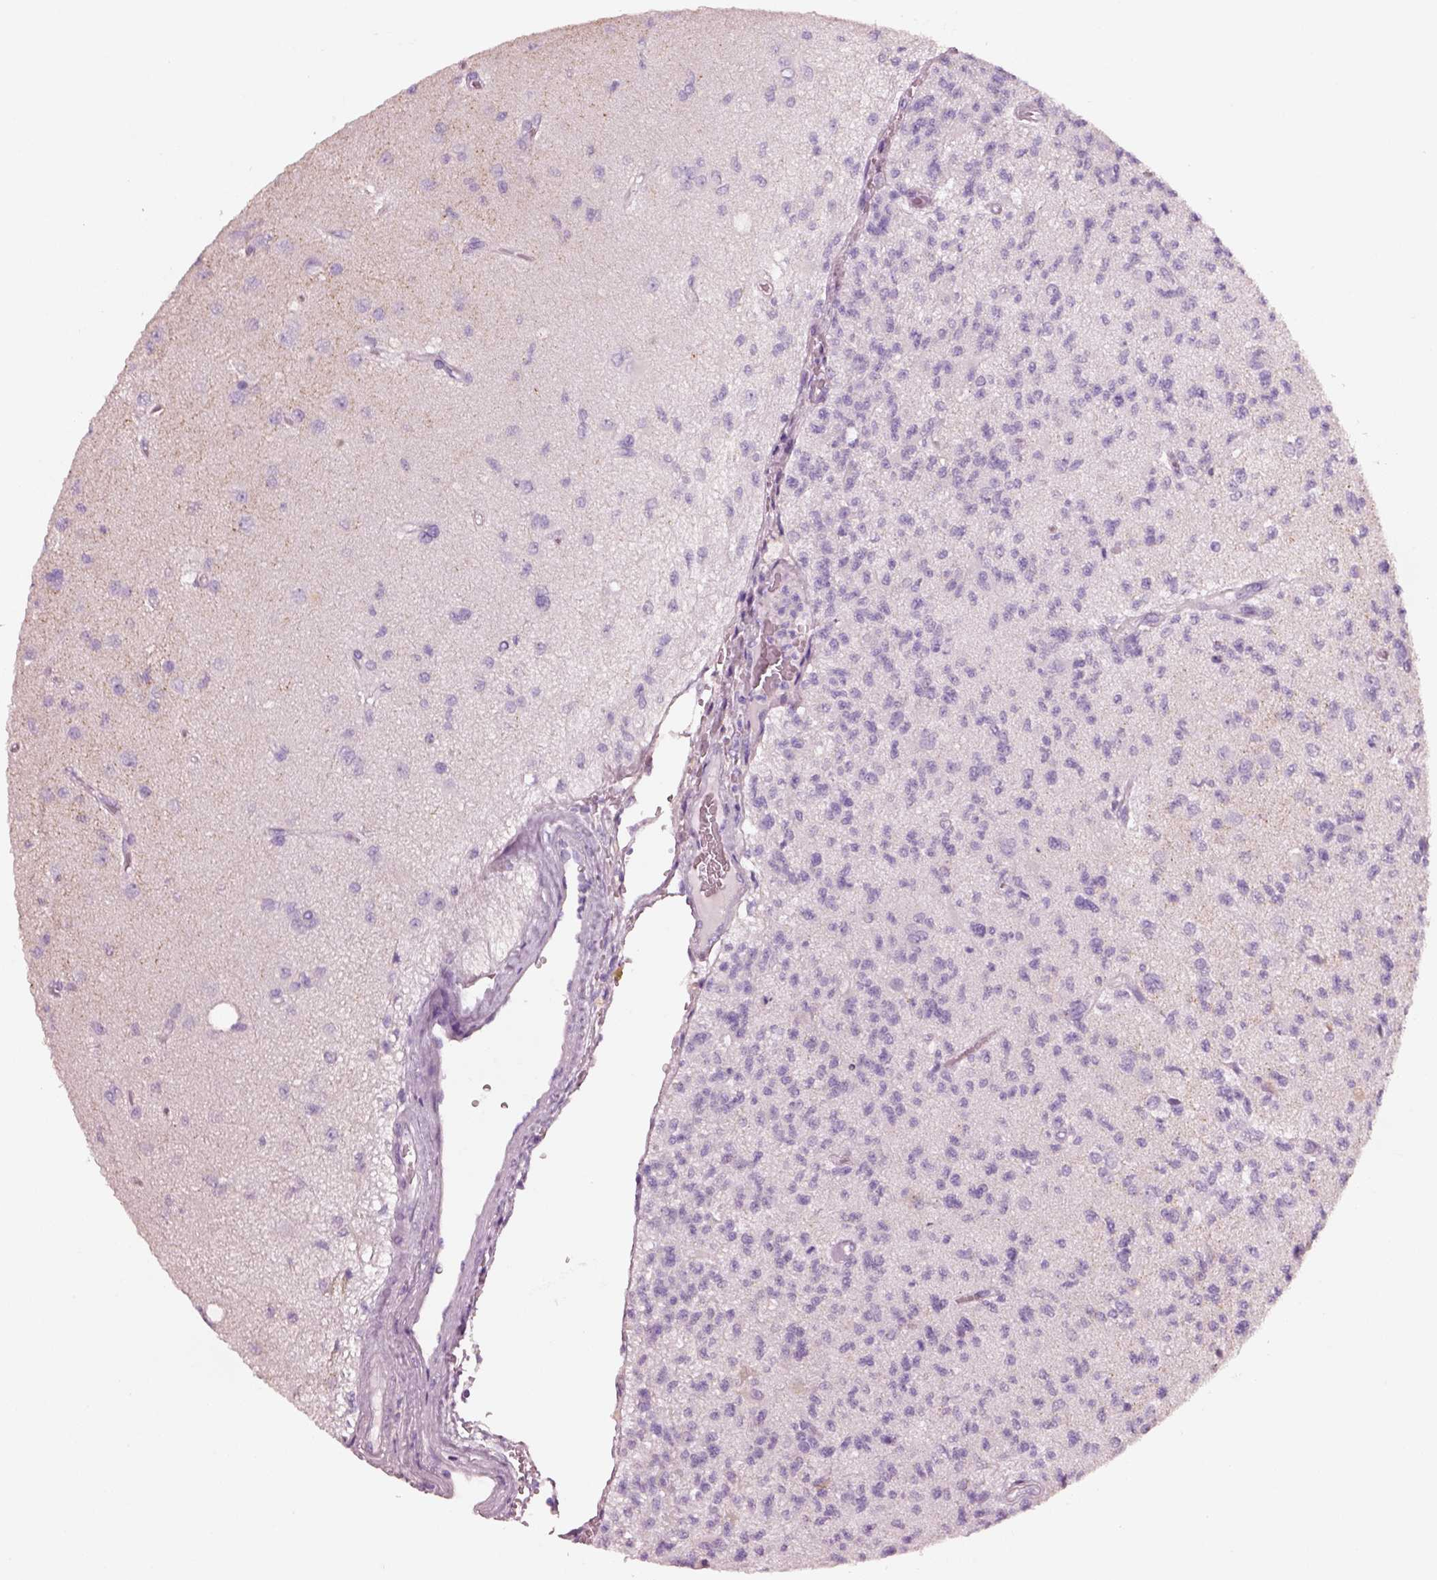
{"staining": {"intensity": "negative", "quantity": "none", "location": "none"}, "tissue": "glioma", "cell_type": "Tumor cells", "image_type": "cancer", "snomed": [{"axis": "morphology", "description": "Glioma, malignant, High grade"}, {"axis": "topography", "description": "Brain"}], "caption": "IHC micrograph of high-grade glioma (malignant) stained for a protein (brown), which displays no staining in tumor cells.", "gene": "PNOC", "patient": {"sex": "male", "age": 56}}